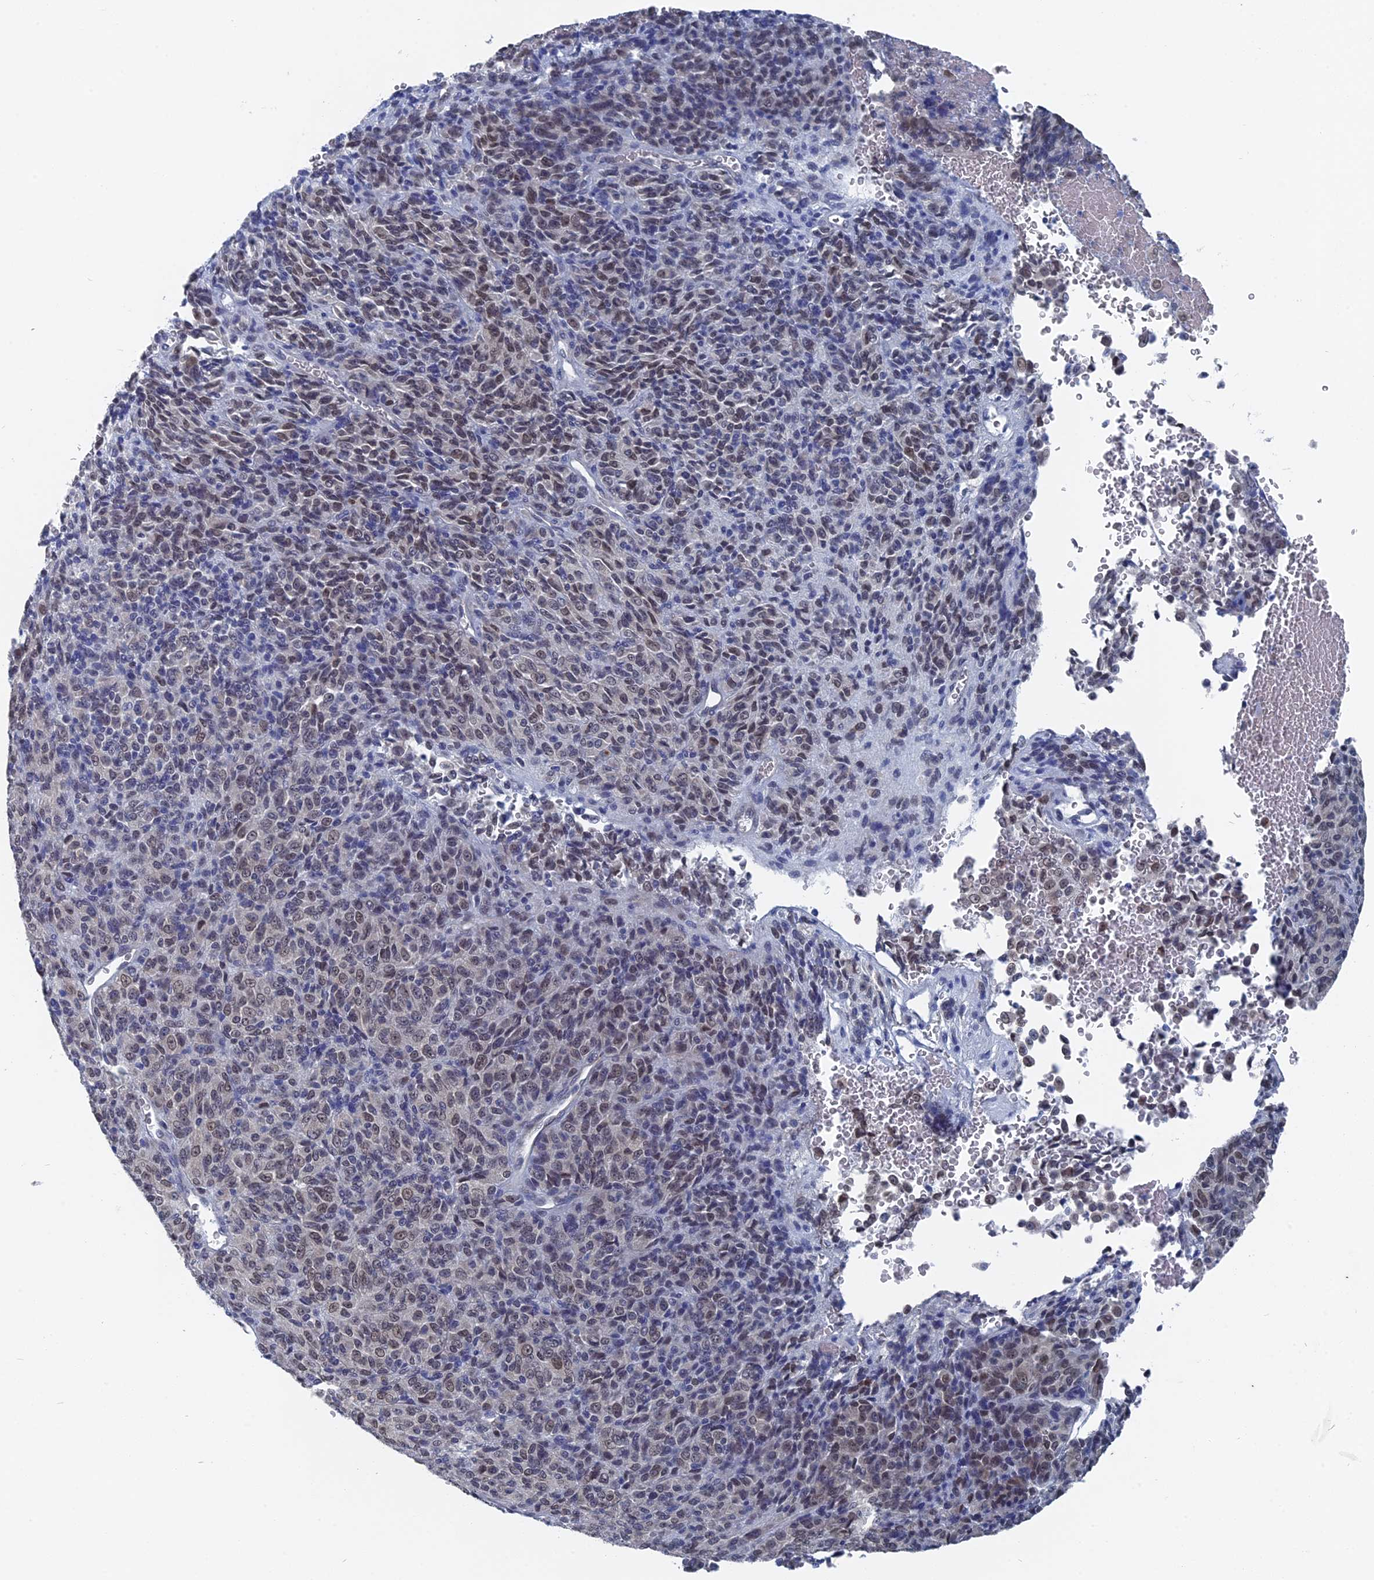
{"staining": {"intensity": "weak", "quantity": "25%-75%", "location": "nuclear"}, "tissue": "melanoma", "cell_type": "Tumor cells", "image_type": "cancer", "snomed": [{"axis": "morphology", "description": "Malignant melanoma, Metastatic site"}, {"axis": "topography", "description": "Brain"}], "caption": "Immunohistochemistry micrograph of neoplastic tissue: melanoma stained using IHC exhibits low levels of weak protein expression localized specifically in the nuclear of tumor cells, appearing as a nuclear brown color.", "gene": "MTRF1", "patient": {"sex": "female", "age": 56}}